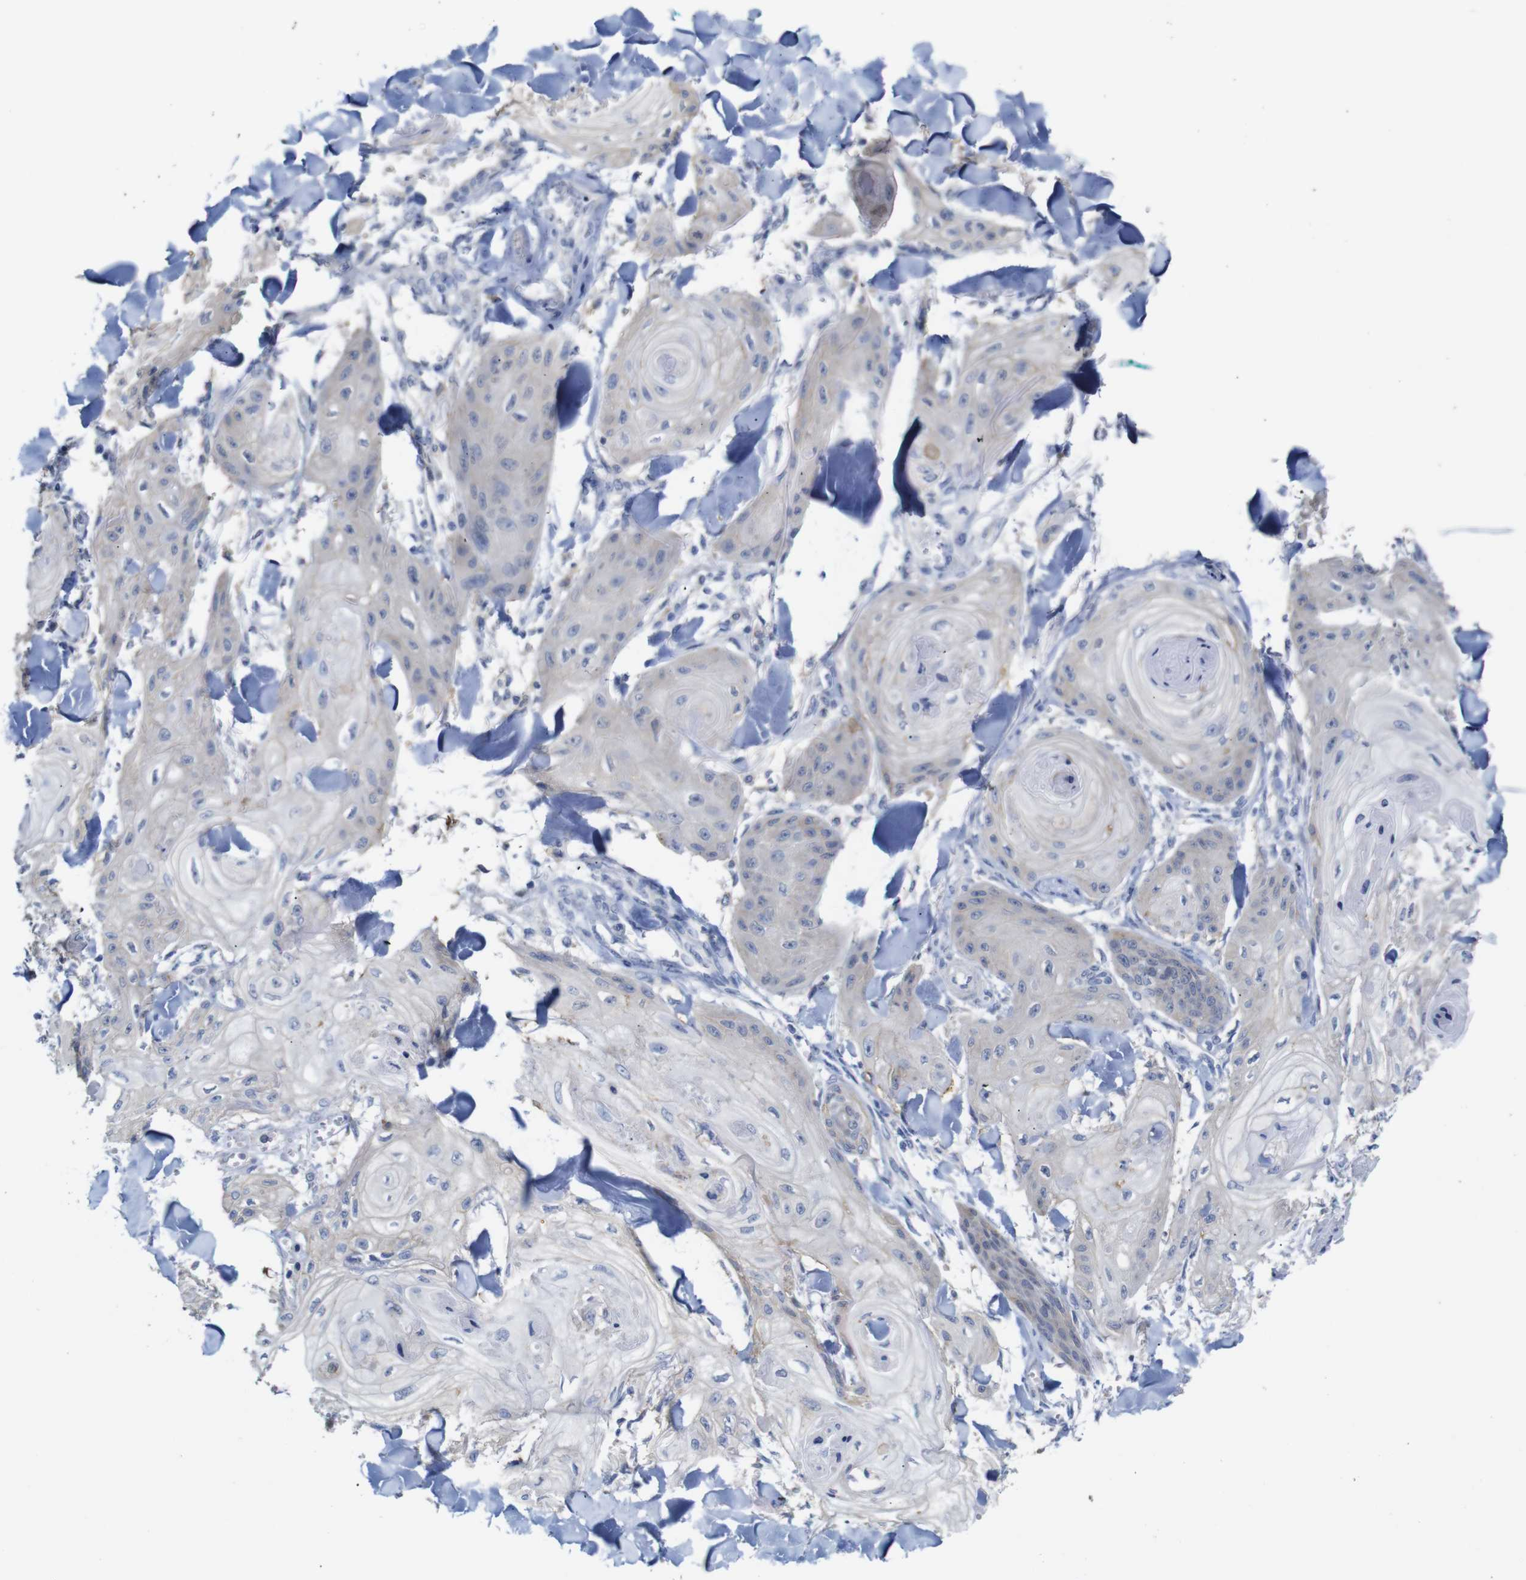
{"staining": {"intensity": "negative", "quantity": "none", "location": "none"}, "tissue": "skin cancer", "cell_type": "Tumor cells", "image_type": "cancer", "snomed": [{"axis": "morphology", "description": "Squamous cell carcinoma, NOS"}, {"axis": "topography", "description": "Skin"}], "caption": "Tumor cells show no significant protein expression in skin squamous cell carcinoma.", "gene": "TCEAL9", "patient": {"sex": "male", "age": 74}}